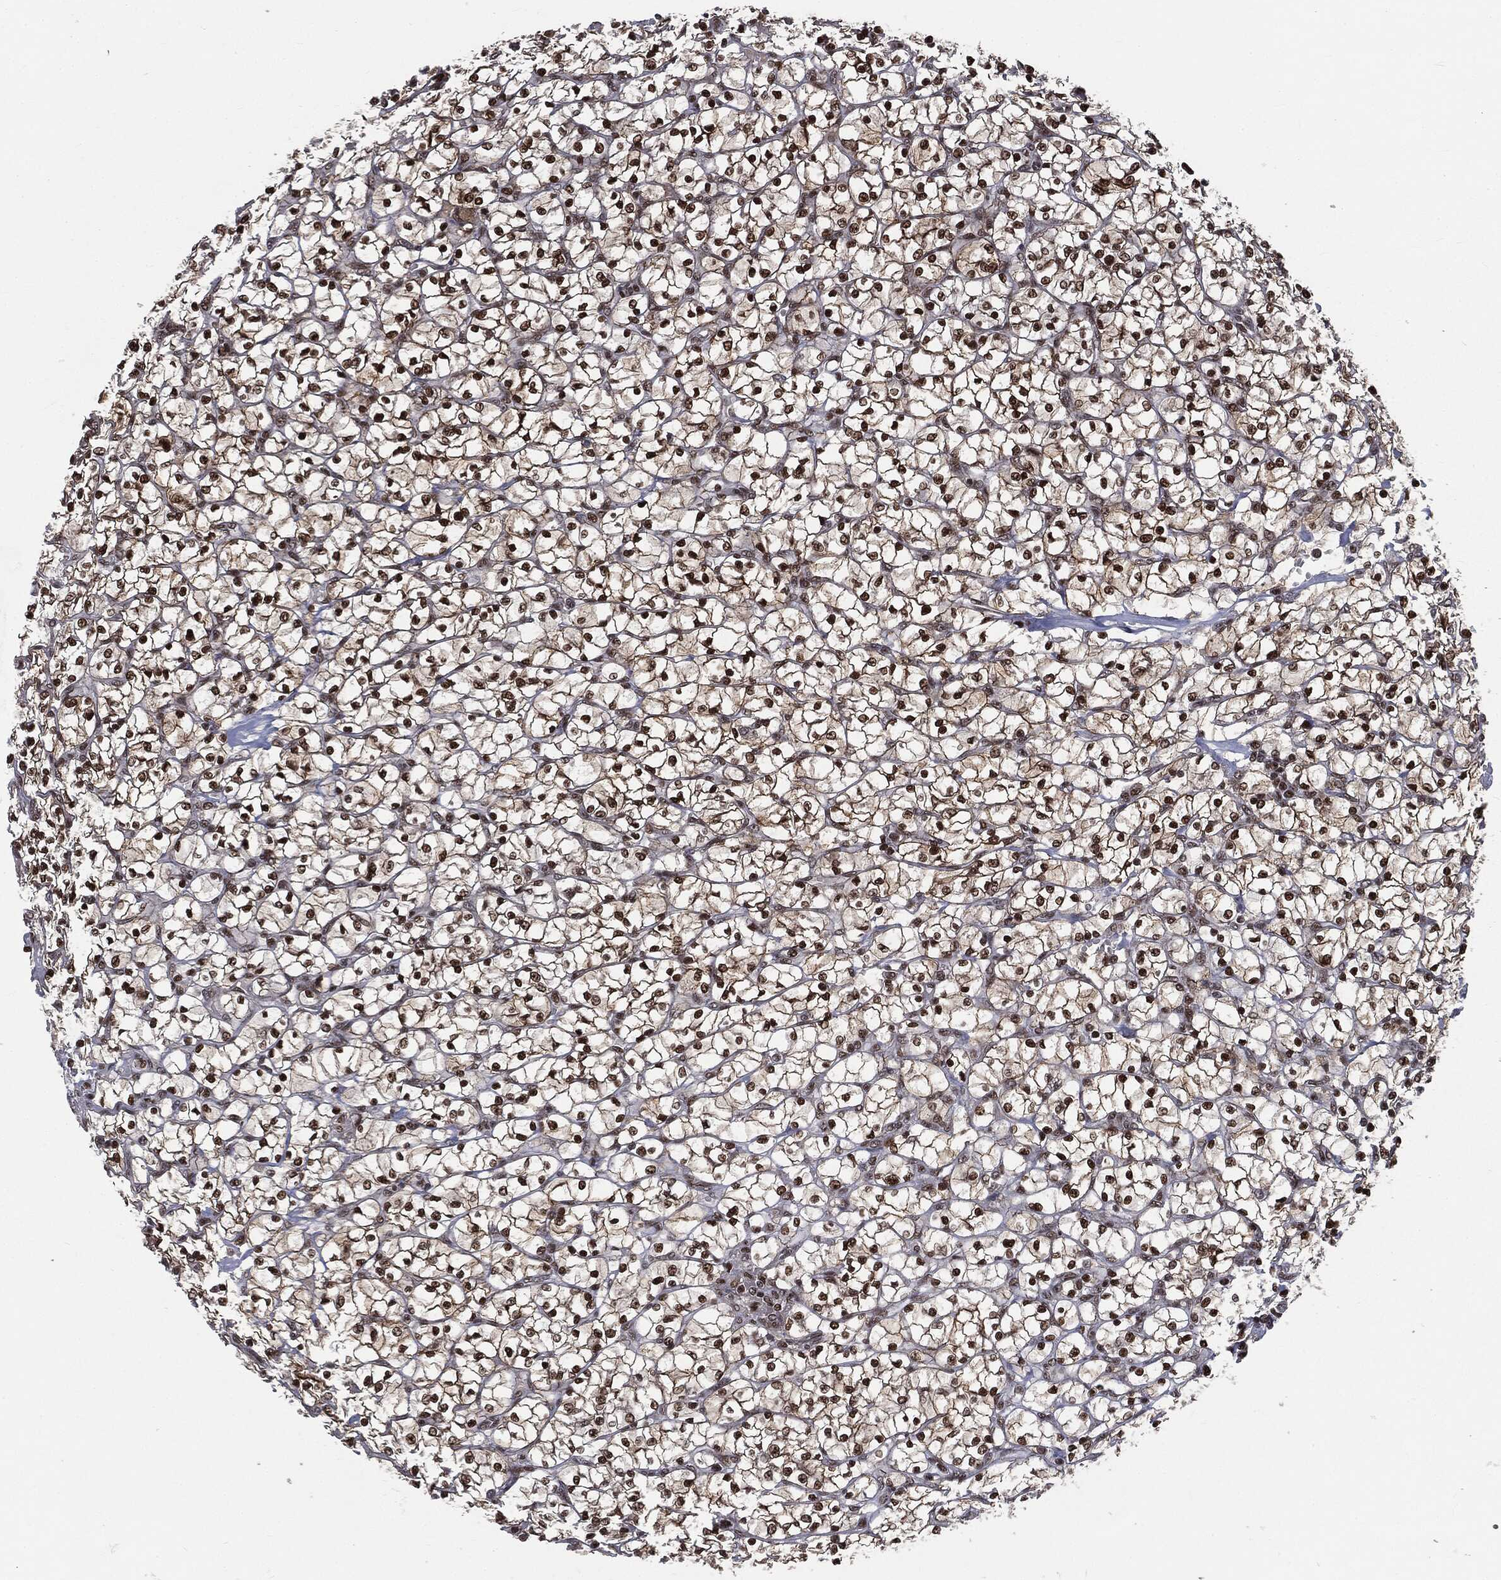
{"staining": {"intensity": "strong", "quantity": ">75%", "location": "nuclear"}, "tissue": "renal cancer", "cell_type": "Tumor cells", "image_type": "cancer", "snomed": [{"axis": "morphology", "description": "Adenocarcinoma, NOS"}, {"axis": "topography", "description": "Kidney"}], "caption": "High-magnification brightfield microscopy of renal adenocarcinoma stained with DAB (3,3'-diaminobenzidine) (brown) and counterstained with hematoxylin (blue). tumor cells exhibit strong nuclear expression is identified in about>75% of cells.", "gene": "DPH2", "patient": {"sex": "female", "age": 64}}